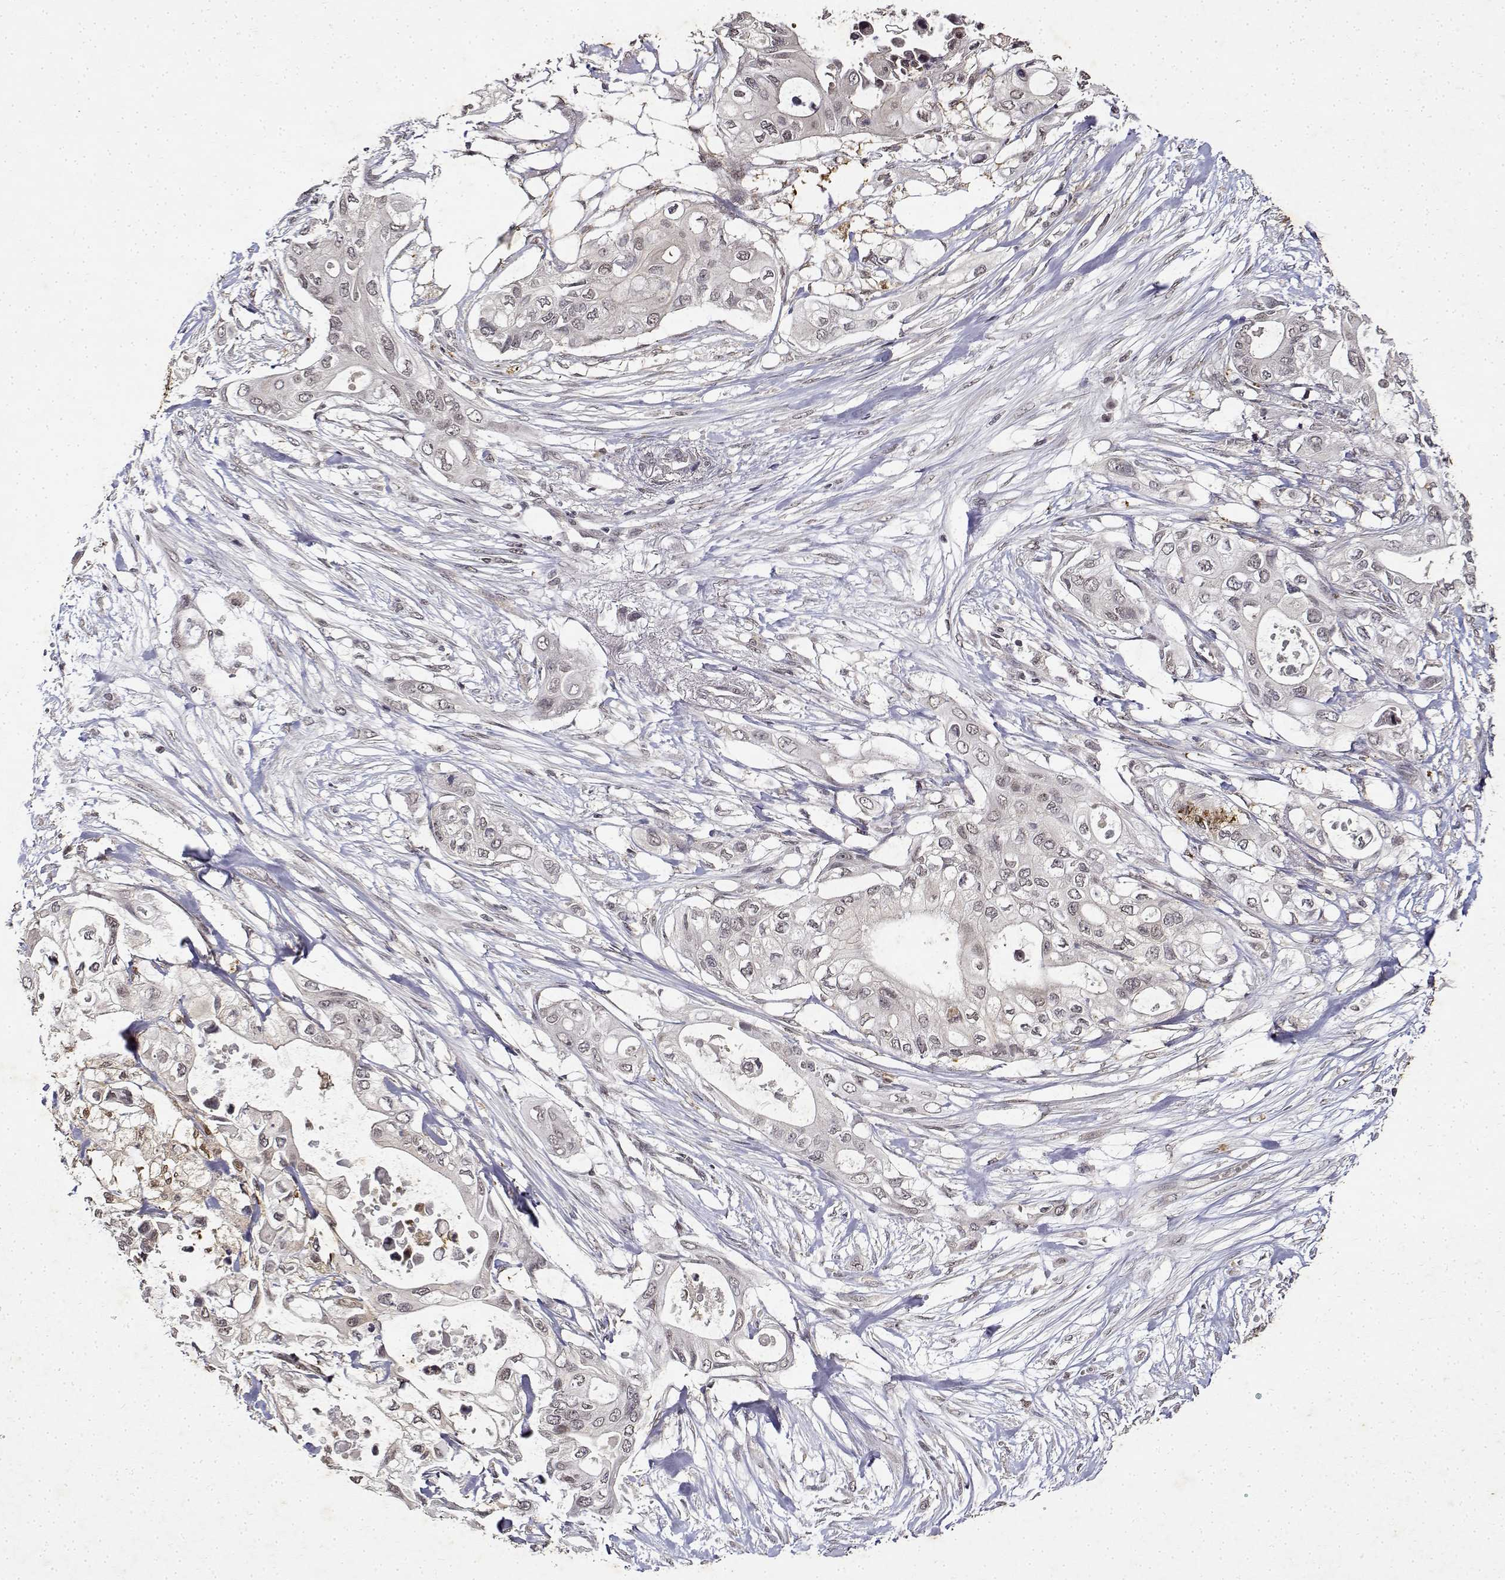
{"staining": {"intensity": "negative", "quantity": "none", "location": "none"}, "tissue": "pancreatic cancer", "cell_type": "Tumor cells", "image_type": "cancer", "snomed": [{"axis": "morphology", "description": "Adenocarcinoma, NOS"}, {"axis": "topography", "description": "Pancreas"}], "caption": "This is an IHC micrograph of pancreatic cancer (adenocarcinoma). There is no expression in tumor cells.", "gene": "BDNF", "patient": {"sex": "female", "age": 63}}